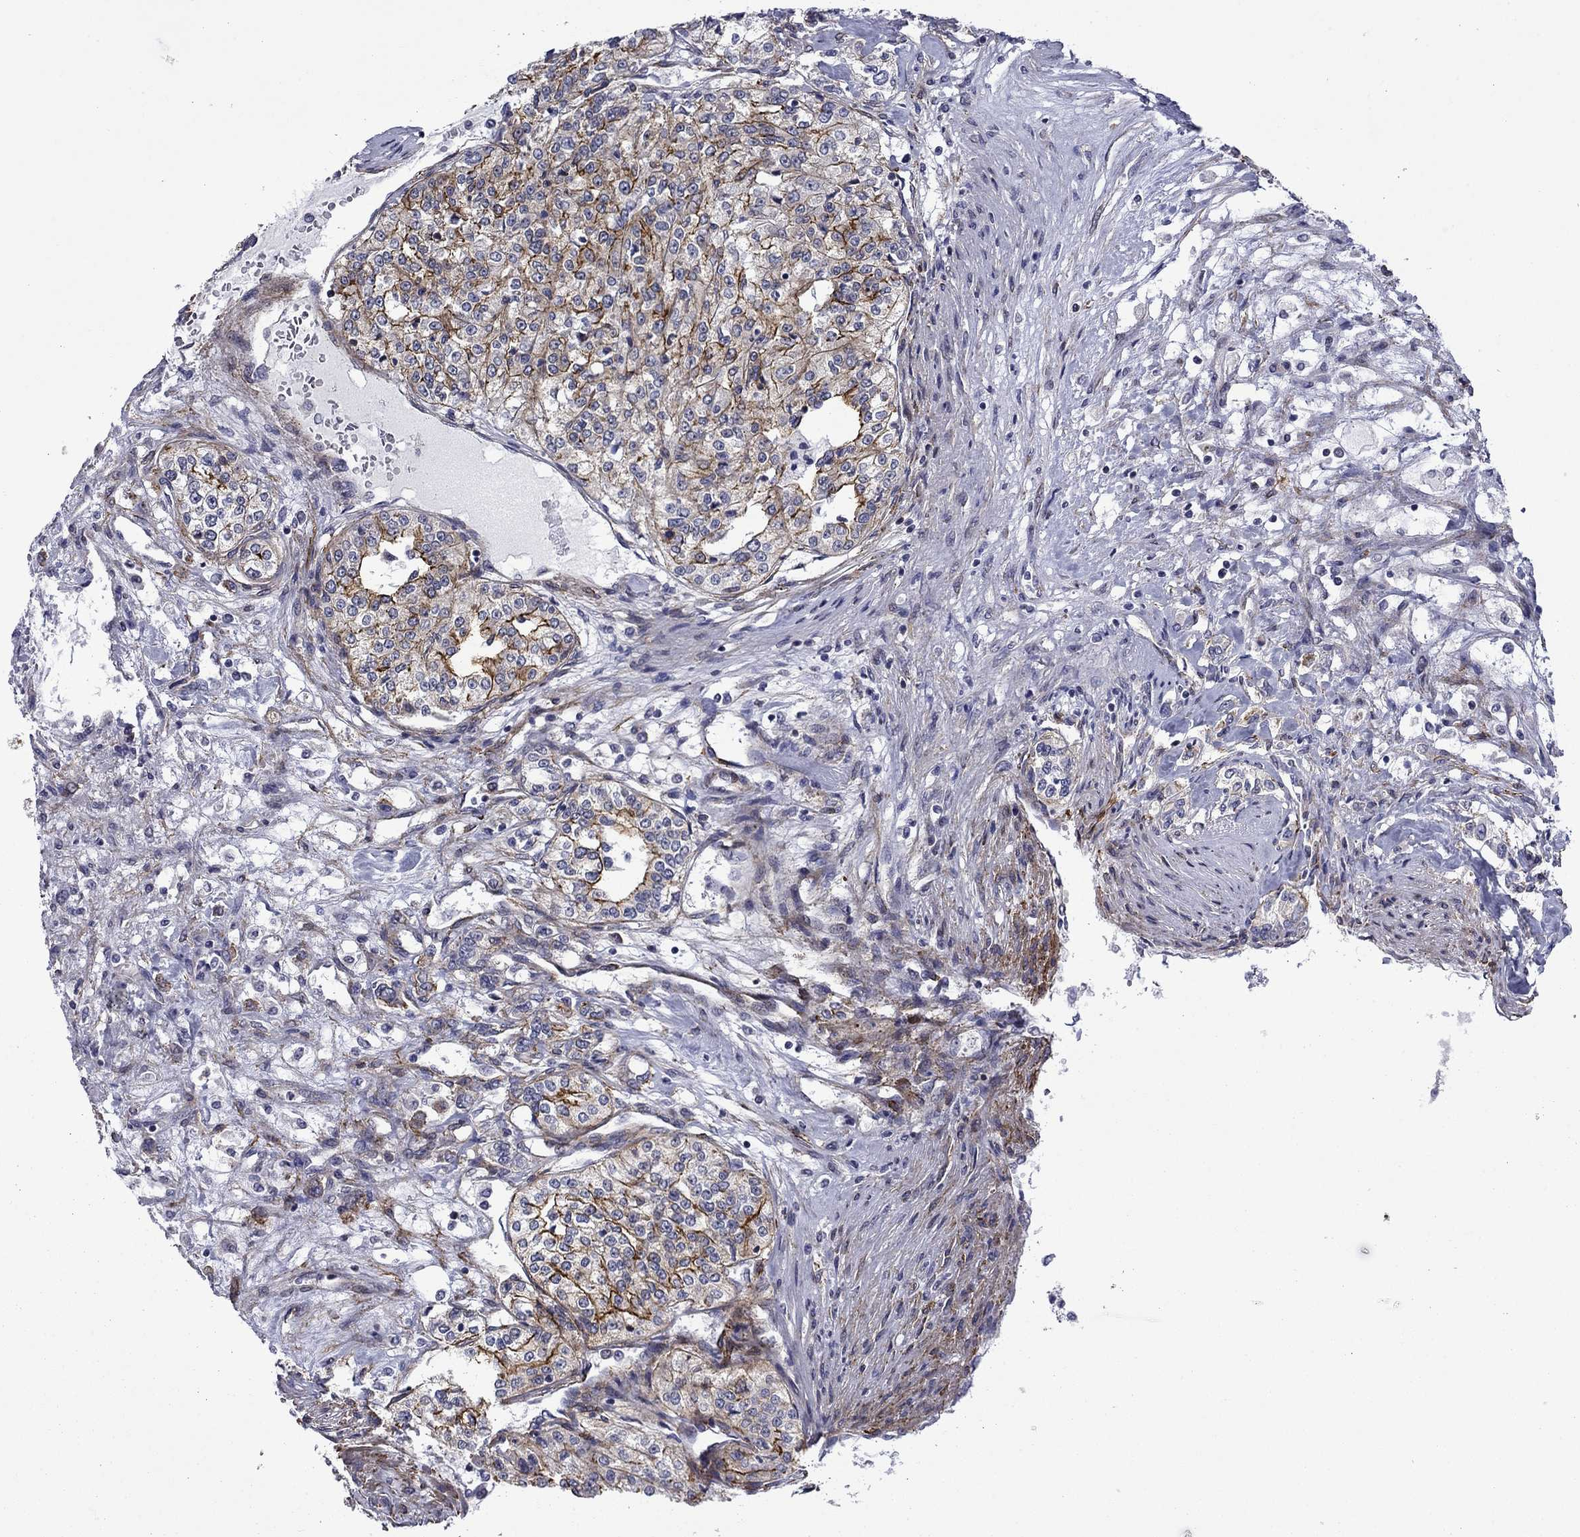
{"staining": {"intensity": "strong", "quantity": "25%-75%", "location": "cytoplasmic/membranous"}, "tissue": "renal cancer", "cell_type": "Tumor cells", "image_type": "cancer", "snomed": [{"axis": "morphology", "description": "Adenocarcinoma, NOS"}, {"axis": "topography", "description": "Kidney"}], "caption": "Renal cancer stained with immunohistochemistry reveals strong cytoplasmic/membranous staining in about 25%-75% of tumor cells. Immunohistochemistry (ihc) stains the protein in brown and the nuclei are stained blue.", "gene": "LMO7", "patient": {"sex": "female", "age": 63}}